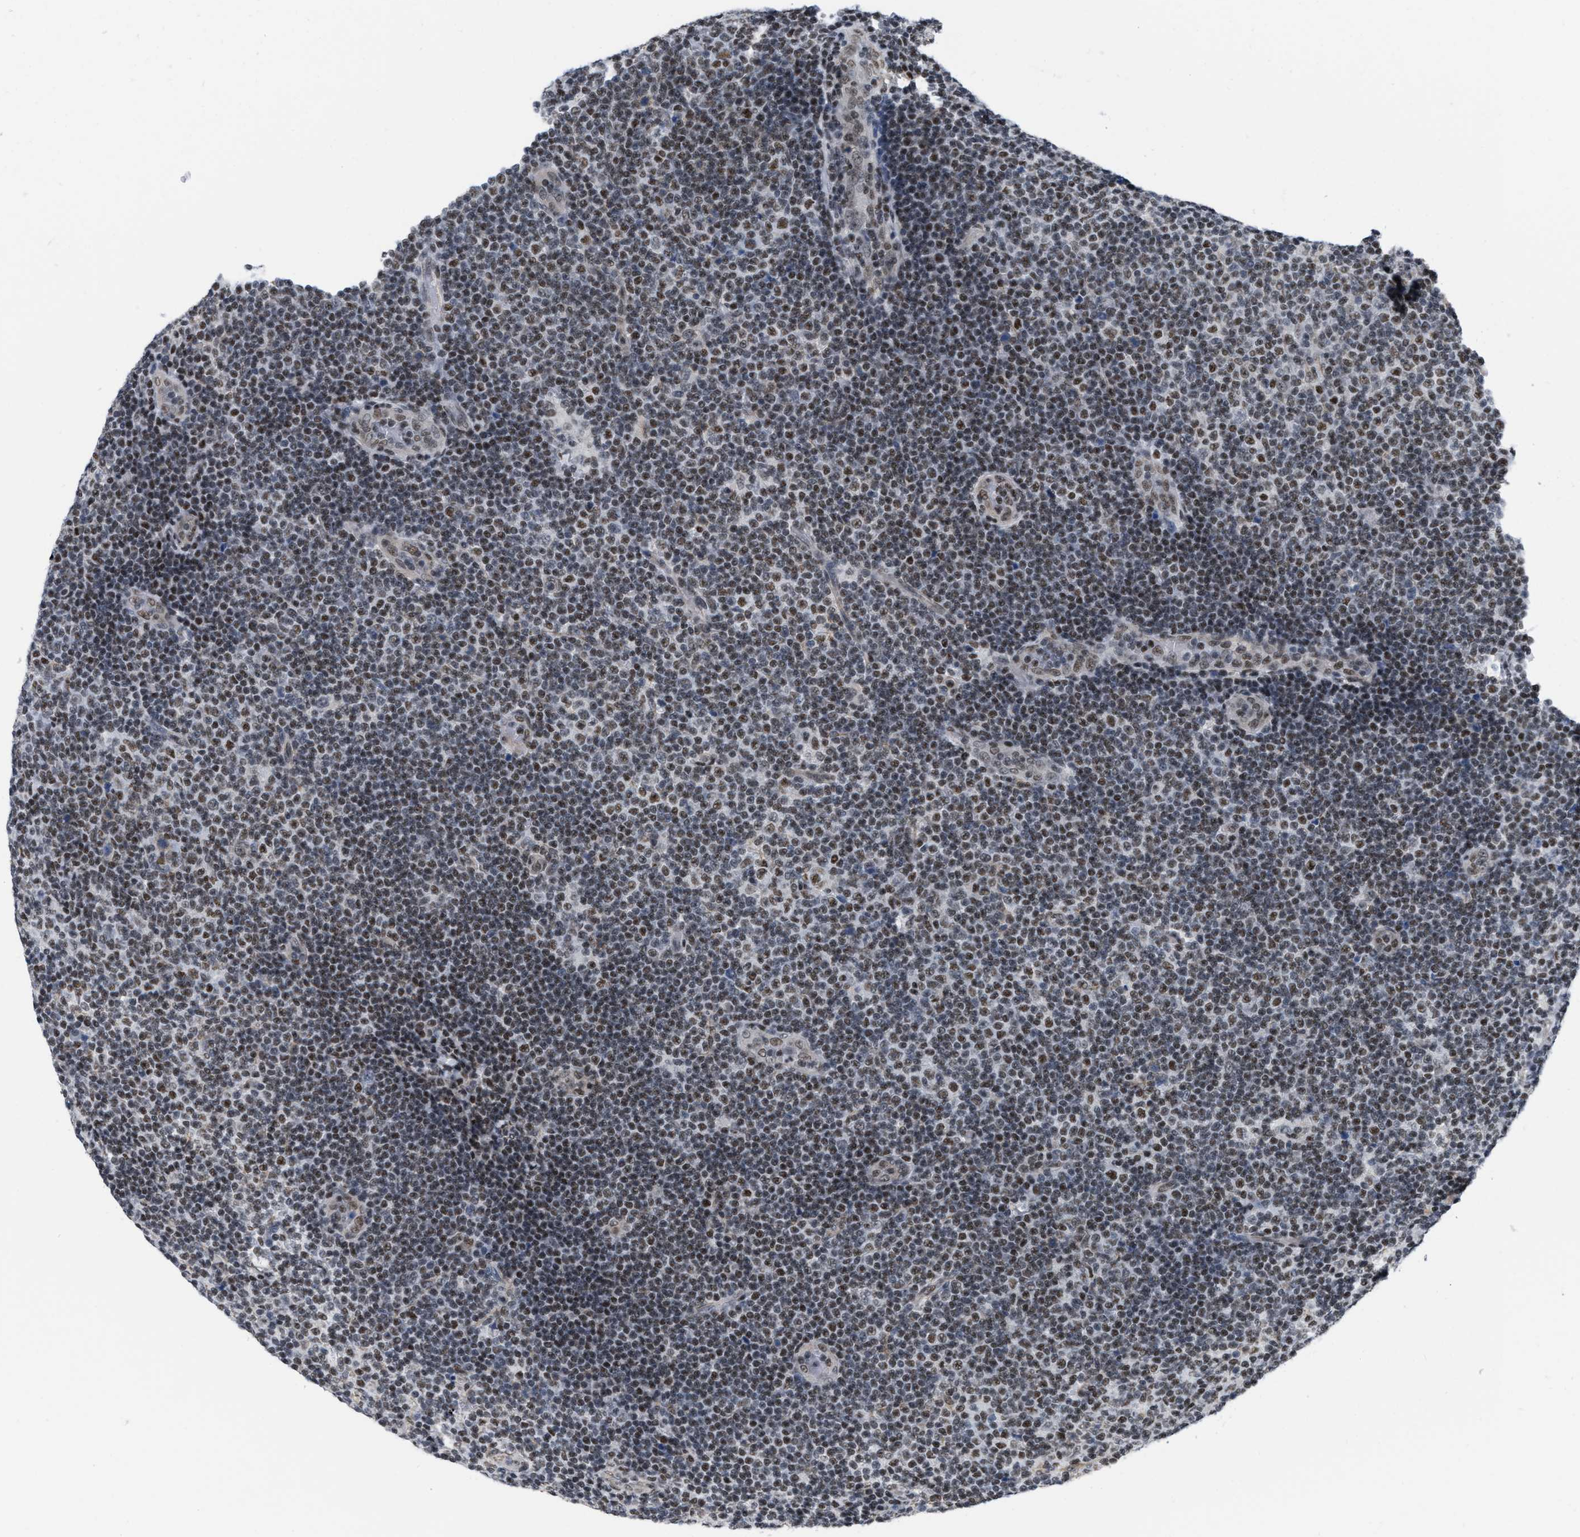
{"staining": {"intensity": "moderate", "quantity": "25%-75%", "location": "nuclear"}, "tissue": "lymphoma", "cell_type": "Tumor cells", "image_type": "cancer", "snomed": [{"axis": "morphology", "description": "Malignant lymphoma, non-Hodgkin's type, Low grade"}, {"axis": "topography", "description": "Lymph node"}], "caption": "IHC of human lymphoma reveals medium levels of moderate nuclear positivity in about 25%-75% of tumor cells.", "gene": "MIER1", "patient": {"sex": "male", "age": 83}}